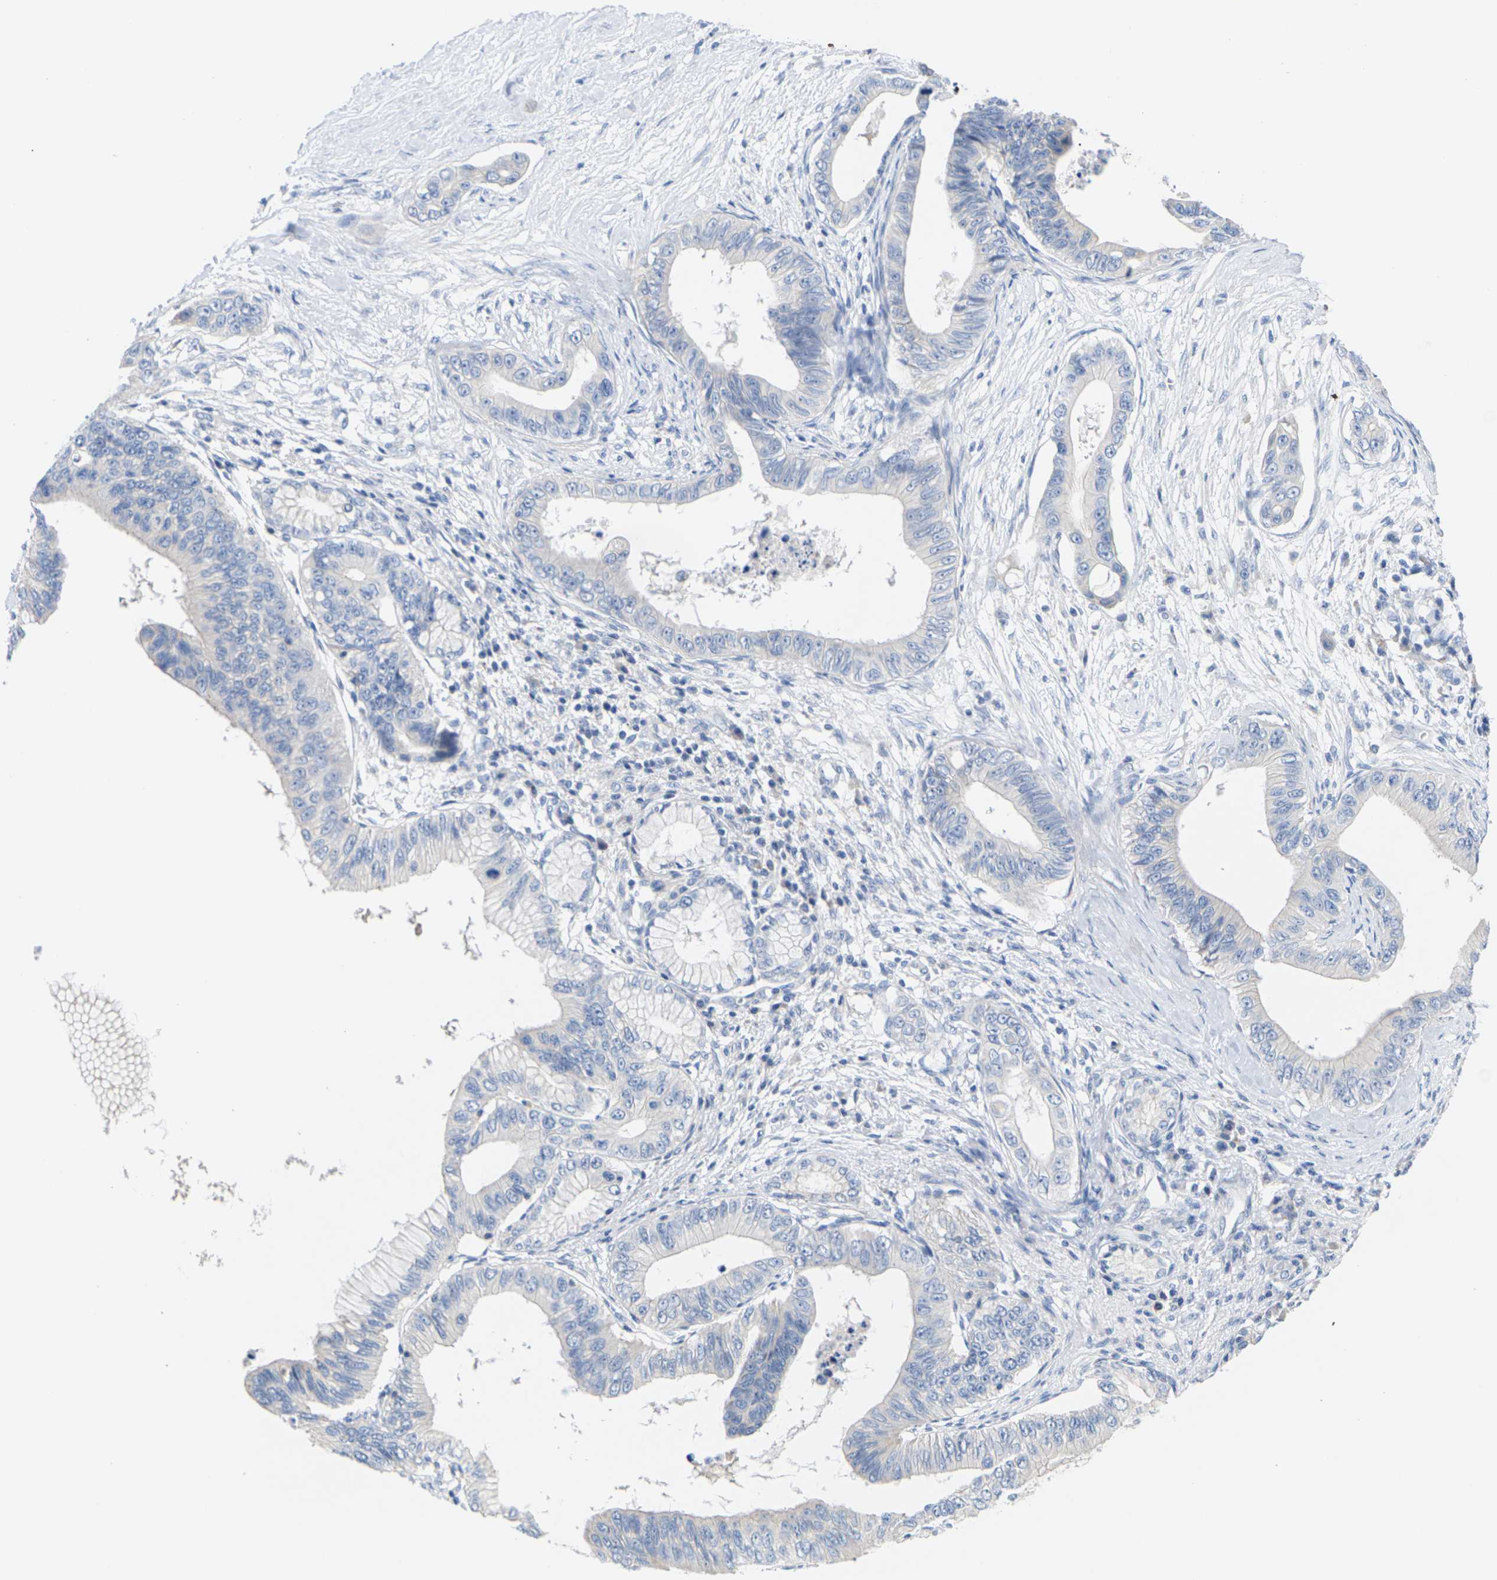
{"staining": {"intensity": "negative", "quantity": "none", "location": "none"}, "tissue": "pancreatic cancer", "cell_type": "Tumor cells", "image_type": "cancer", "snomed": [{"axis": "morphology", "description": "Adenocarcinoma, NOS"}, {"axis": "topography", "description": "Pancreas"}], "caption": "Tumor cells show no significant protein expression in pancreatic adenocarcinoma.", "gene": "TMCO4", "patient": {"sex": "male", "age": 77}}